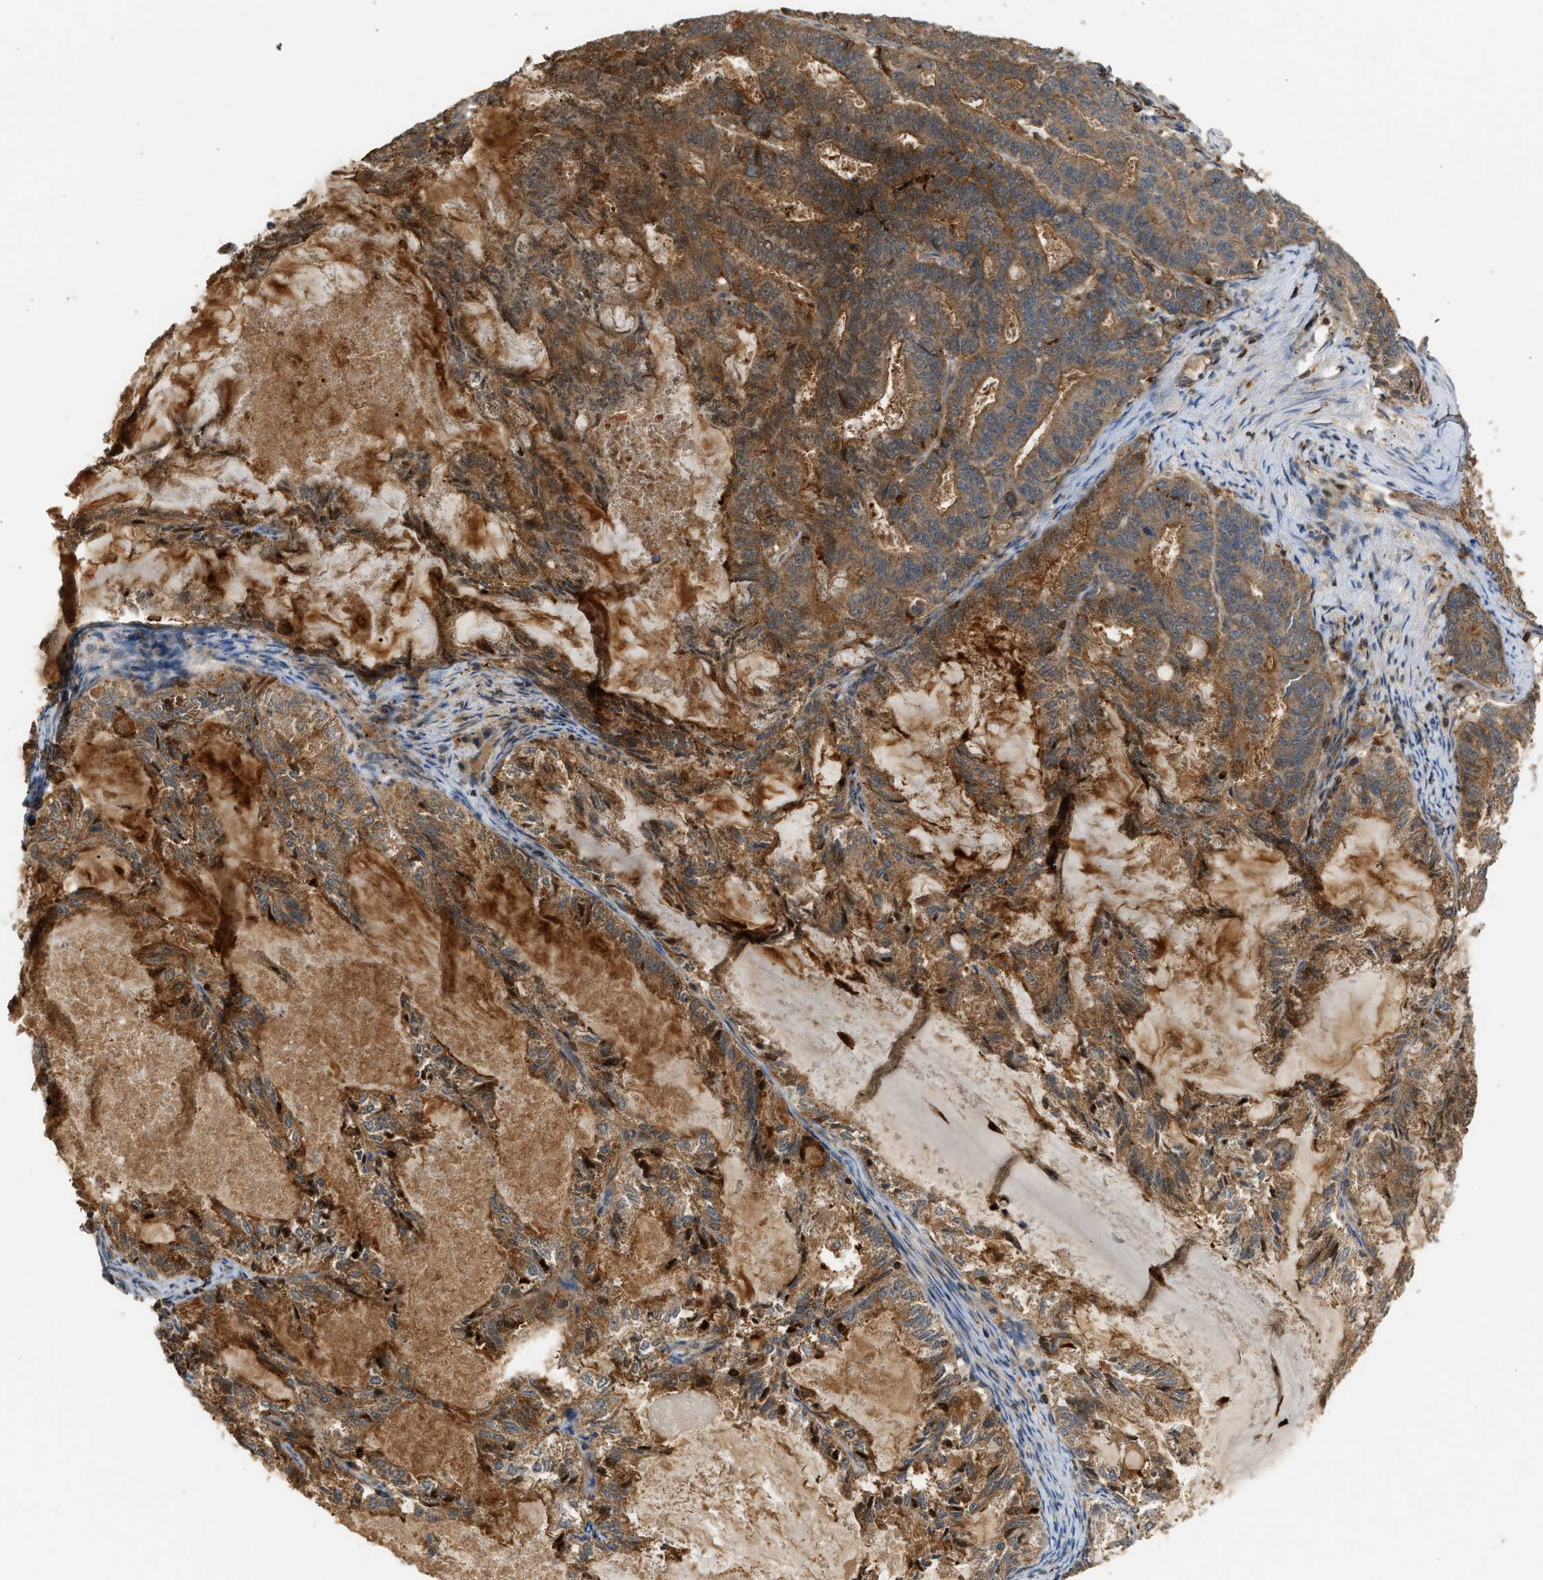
{"staining": {"intensity": "moderate", "quantity": ">75%", "location": "cytoplasmic/membranous"}, "tissue": "endometrial cancer", "cell_type": "Tumor cells", "image_type": "cancer", "snomed": [{"axis": "morphology", "description": "Adenocarcinoma, NOS"}, {"axis": "topography", "description": "Endometrium"}], "caption": "Endometrial adenocarcinoma tissue demonstrates moderate cytoplasmic/membranous expression in approximately >75% of tumor cells, visualized by immunohistochemistry.", "gene": "GOPC", "patient": {"sex": "female", "age": 86}}